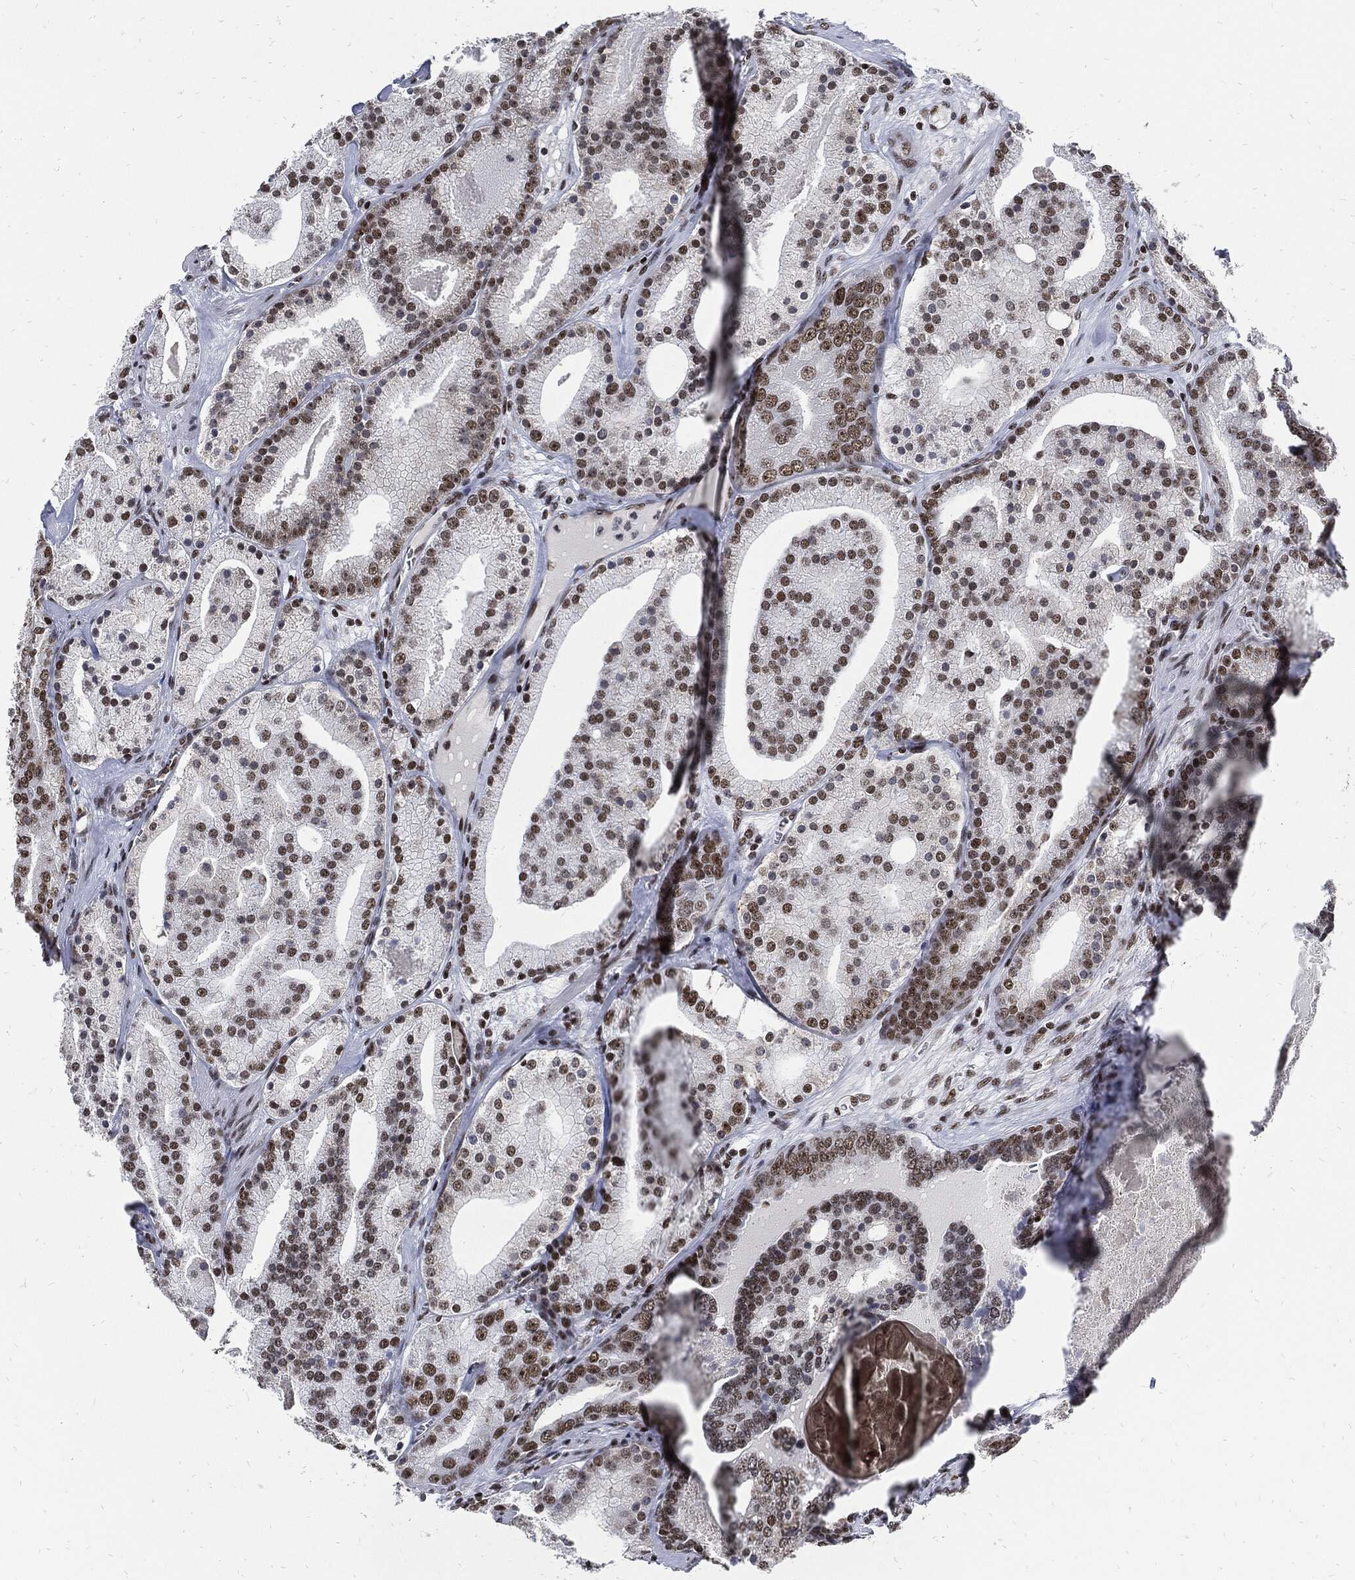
{"staining": {"intensity": "moderate", "quantity": "25%-75%", "location": "nuclear"}, "tissue": "prostate cancer", "cell_type": "Tumor cells", "image_type": "cancer", "snomed": [{"axis": "morphology", "description": "Adenocarcinoma, NOS"}, {"axis": "topography", "description": "Prostate"}], "caption": "Protein staining by immunohistochemistry reveals moderate nuclear staining in approximately 25%-75% of tumor cells in prostate cancer.", "gene": "TERF2", "patient": {"sex": "male", "age": 69}}